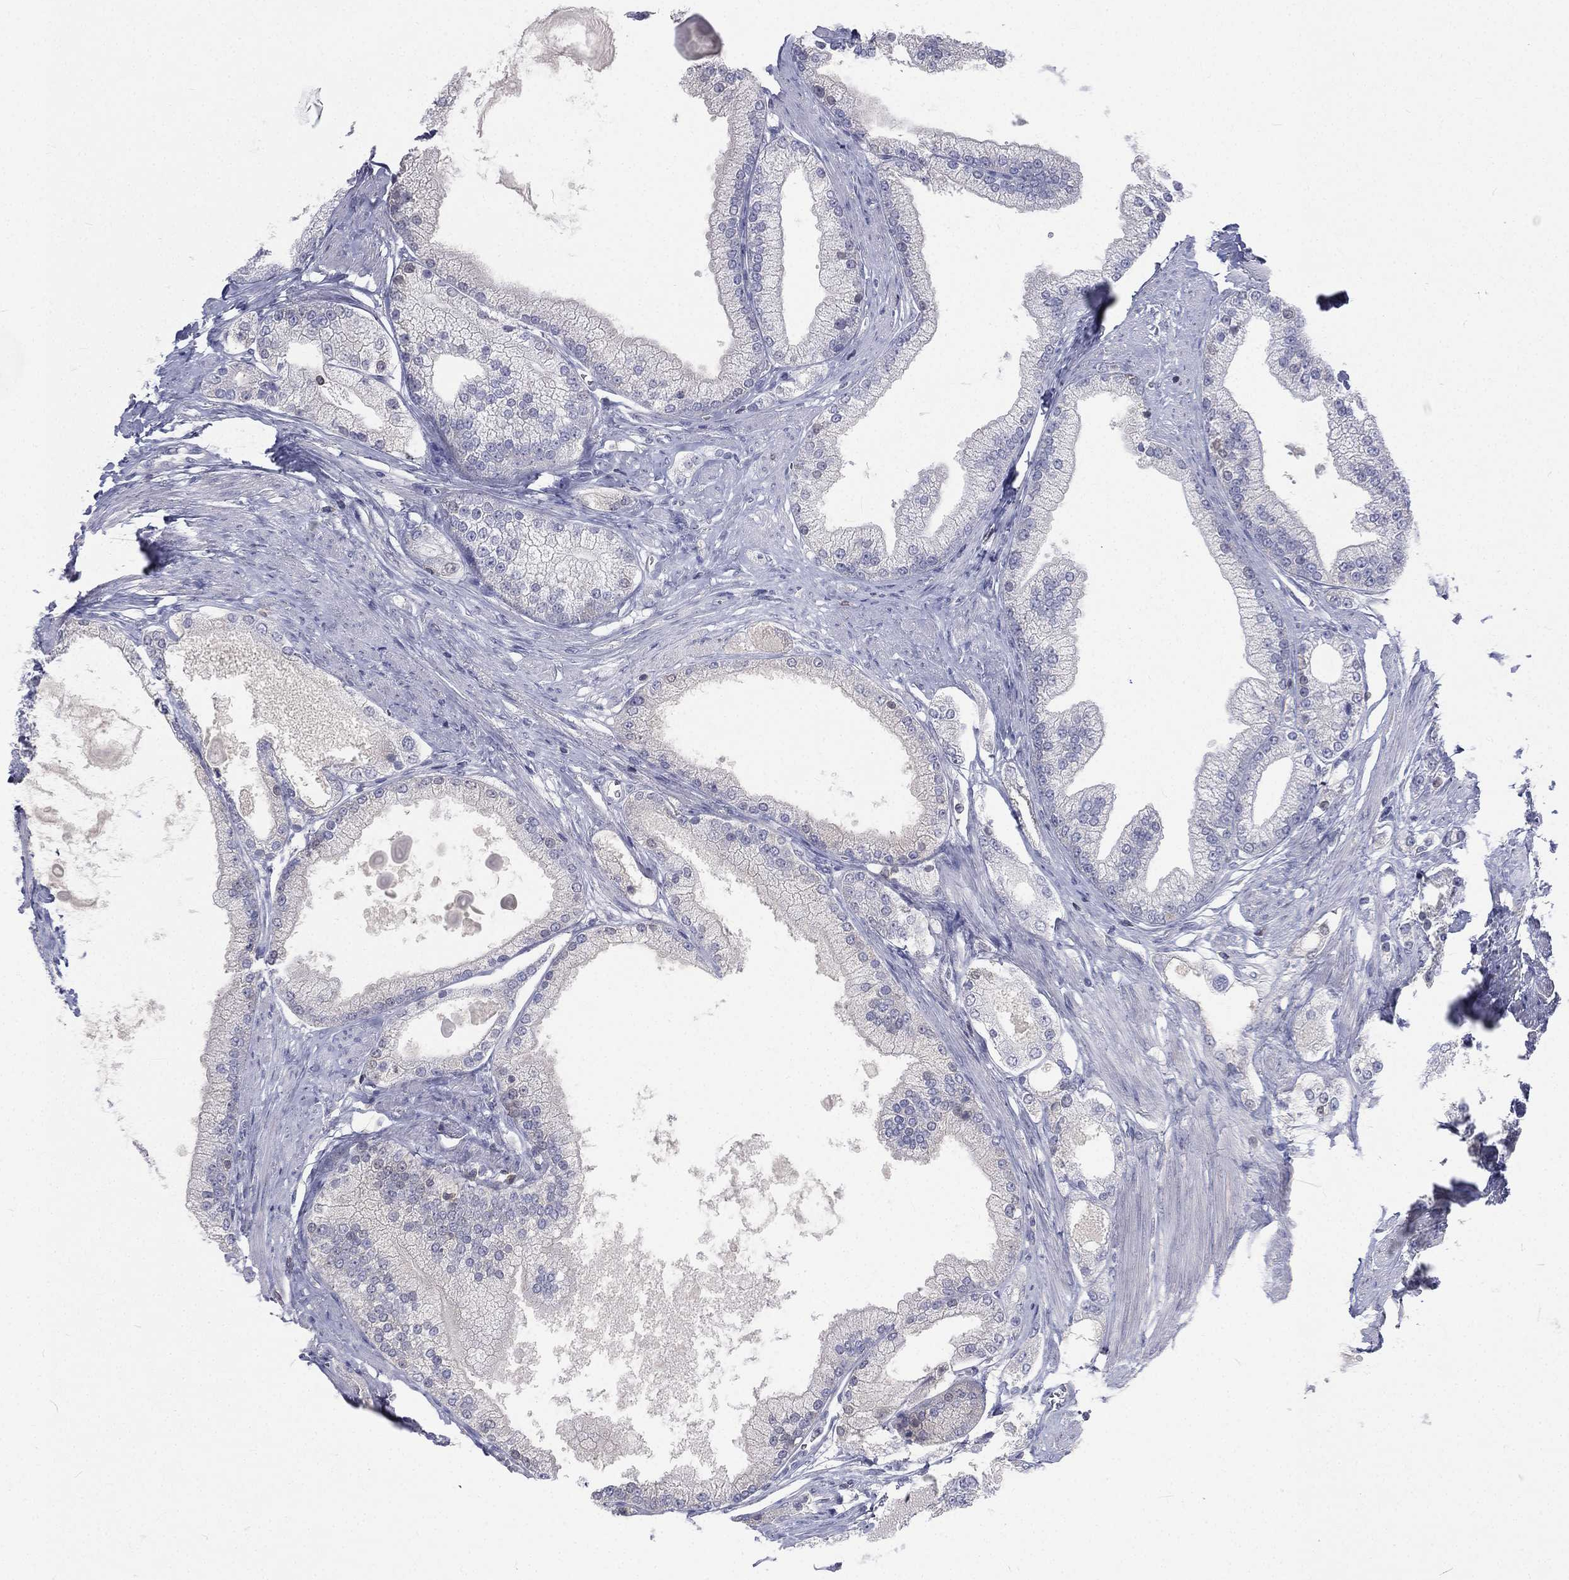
{"staining": {"intensity": "negative", "quantity": "none", "location": "none"}, "tissue": "prostate cancer", "cell_type": "Tumor cells", "image_type": "cancer", "snomed": [{"axis": "morphology", "description": "Adenocarcinoma, NOS"}, {"axis": "topography", "description": "Prostate and seminal vesicle, NOS"}, {"axis": "topography", "description": "Prostate"}], "caption": "A high-resolution image shows IHC staining of adenocarcinoma (prostate), which shows no significant staining in tumor cells.", "gene": "CD3D", "patient": {"sex": "male", "age": 67}}